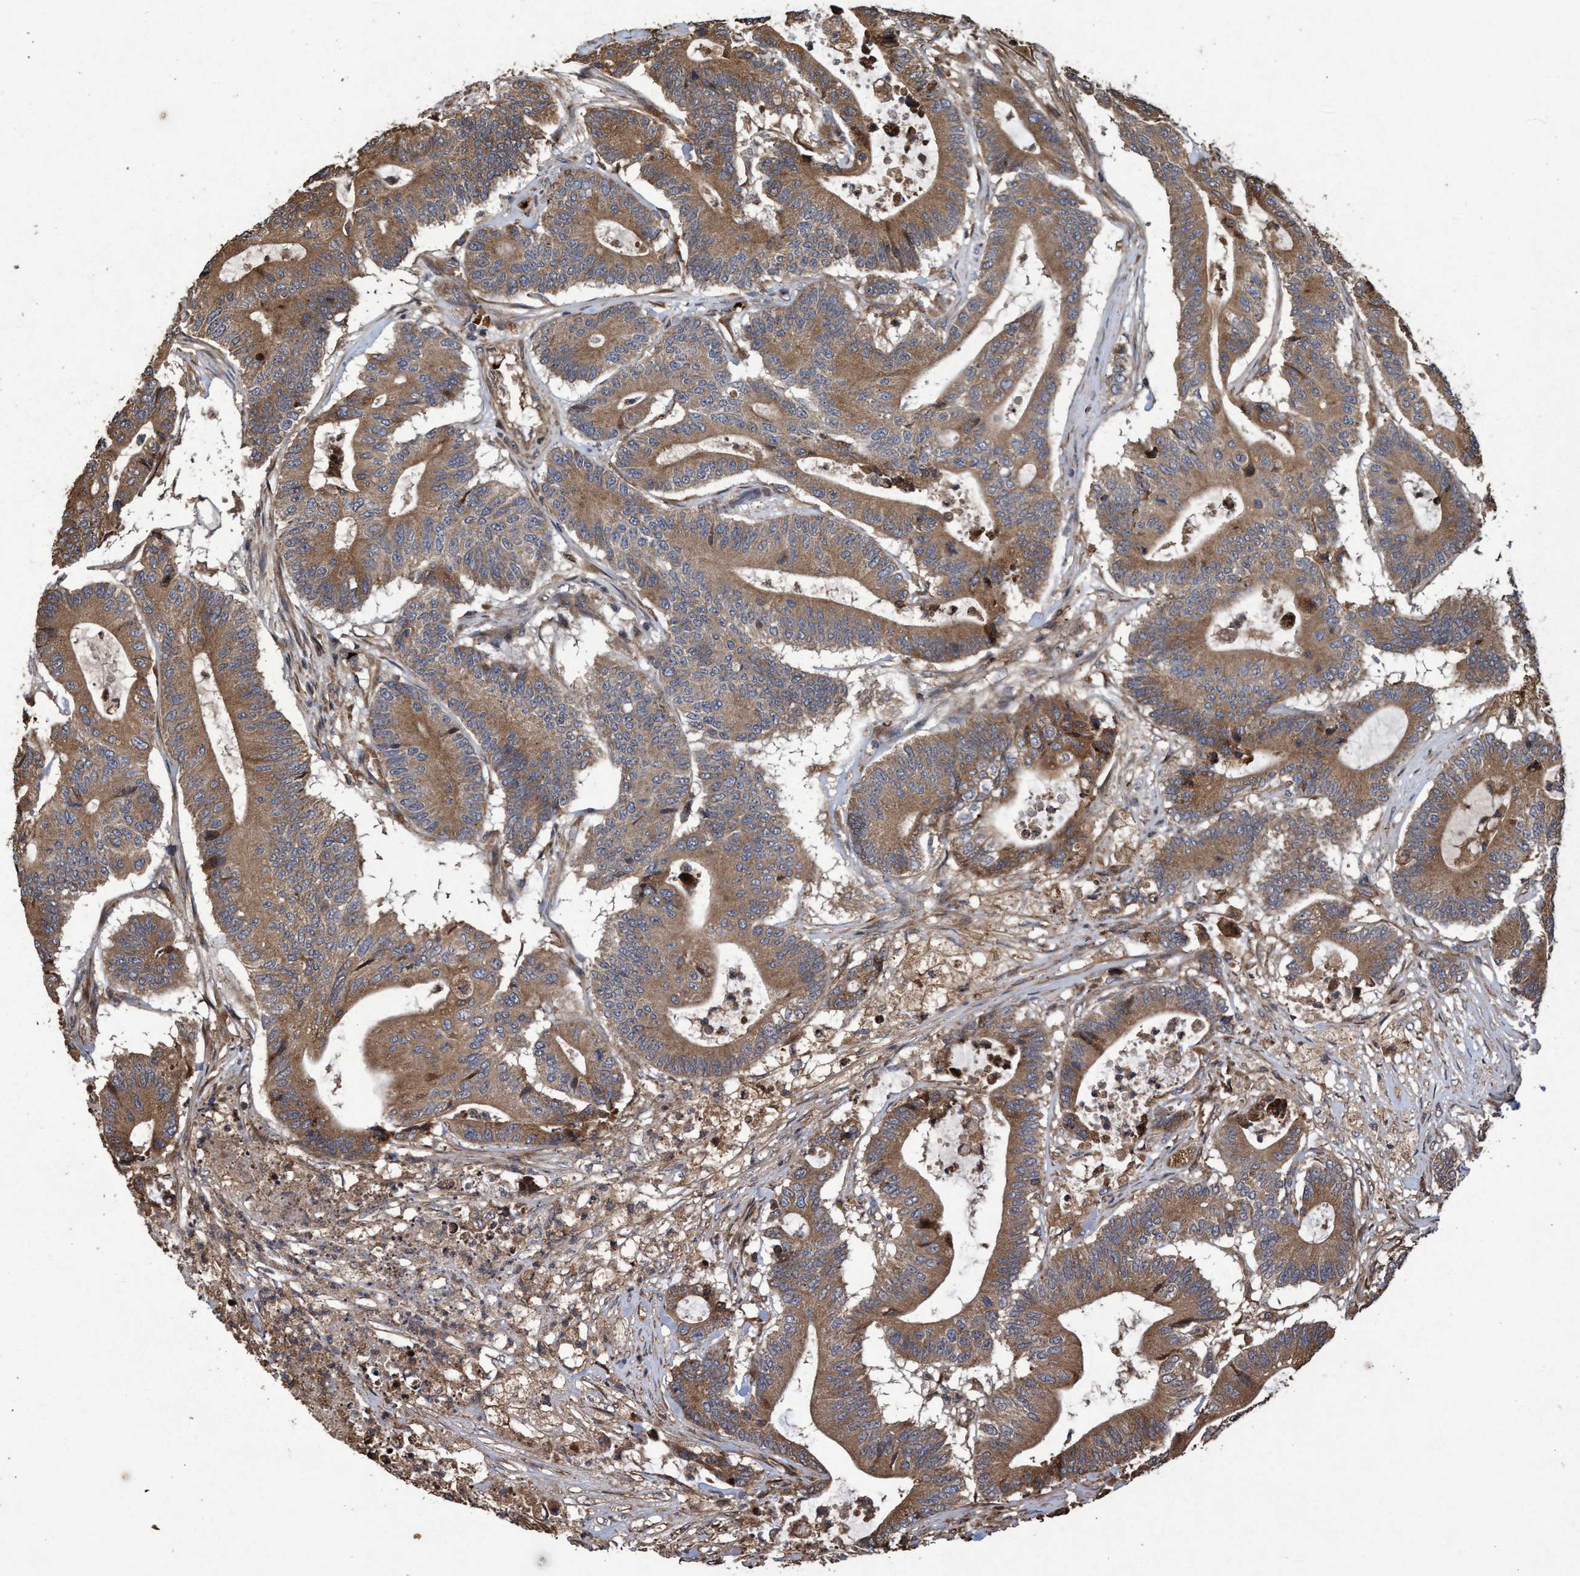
{"staining": {"intensity": "moderate", "quantity": ">75%", "location": "cytoplasmic/membranous"}, "tissue": "colorectal cancer", "cell_type": "Tumor cells", "image_type": "cancer", "snomed": [{"axis": "morphology", "description": "Adenocarcinoma, NOS"}, {"axis": "topography", "description": "Colon"}], "caption": "Immunohistochemistry (IHC) of colorectal adenocarcinoma displays medium levels of moderate cytoplasmic/membranous staining in approximately >75% of tumor cells. The staining is performed using DAB (3,3'-diaminobenzidine) brown chromogen to label protein expression. The nuclei are counter-stained blue using hematoxylin.", "gene": "CHMP6", "patient": {"sex": "female", "age": 84}}